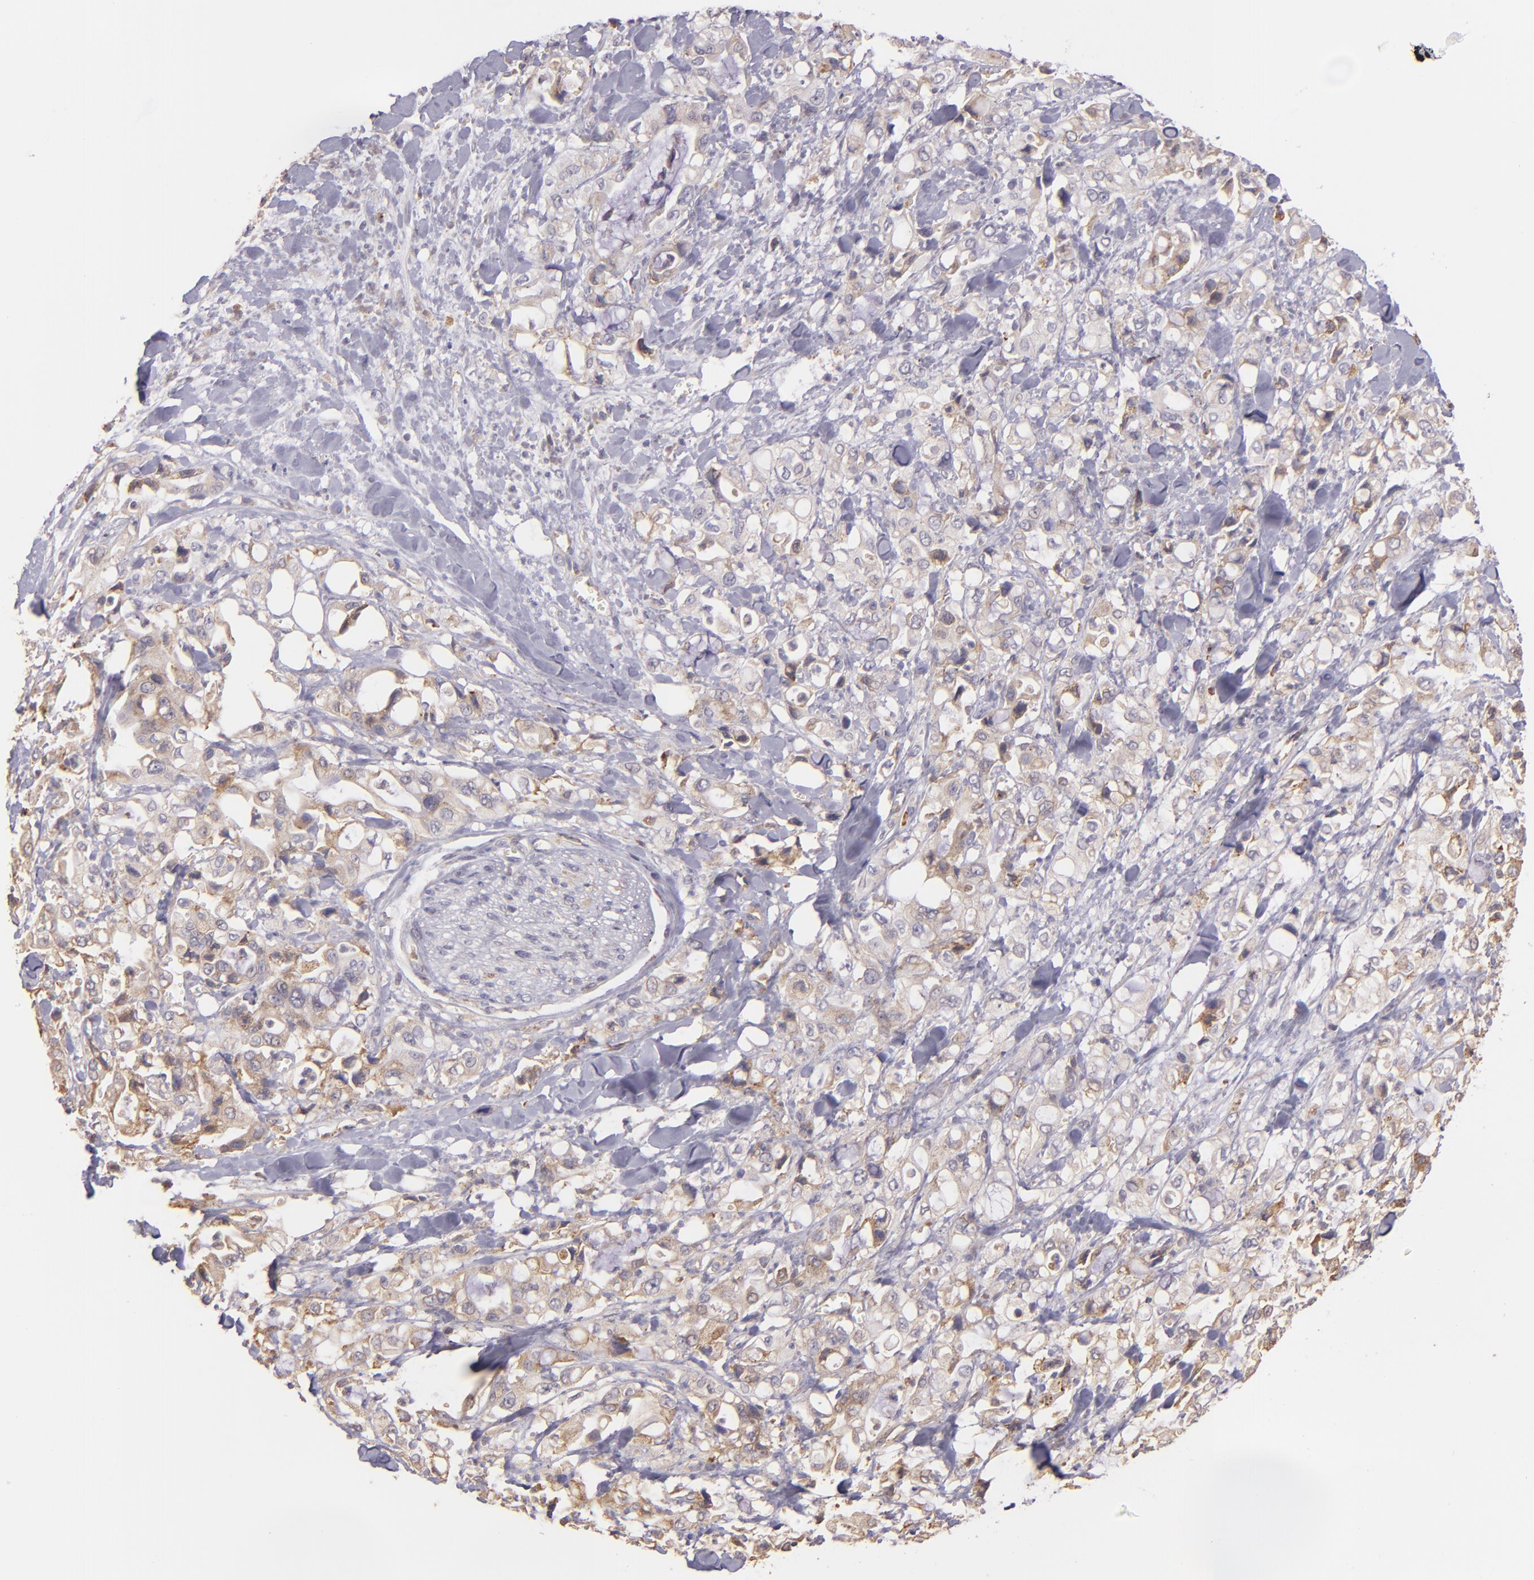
{"staining": {"intensity": "moderate", "quantity": ">75%", "location": "cytoplasmic/membranous"}, "tissue": "pancreatic cancer", "cell_type": "Tumor cells", "image_type": "cancer", "snomed": [{"axis": "morphology", "description": "Adenocarcinoma, NOS"}, {"axis": "topography", "description": "Pancreas"}], "caption": "Immunohistochemical staining of human pancreatic adenocarcinoma exhibits moderate cytoplasmic/membranous protein expression in about >75% of tumor cells. (IHC, brightfield microscopy, high magnification).", "gene": "ECE1", "patient": {"sex": "male", "age": 70}}